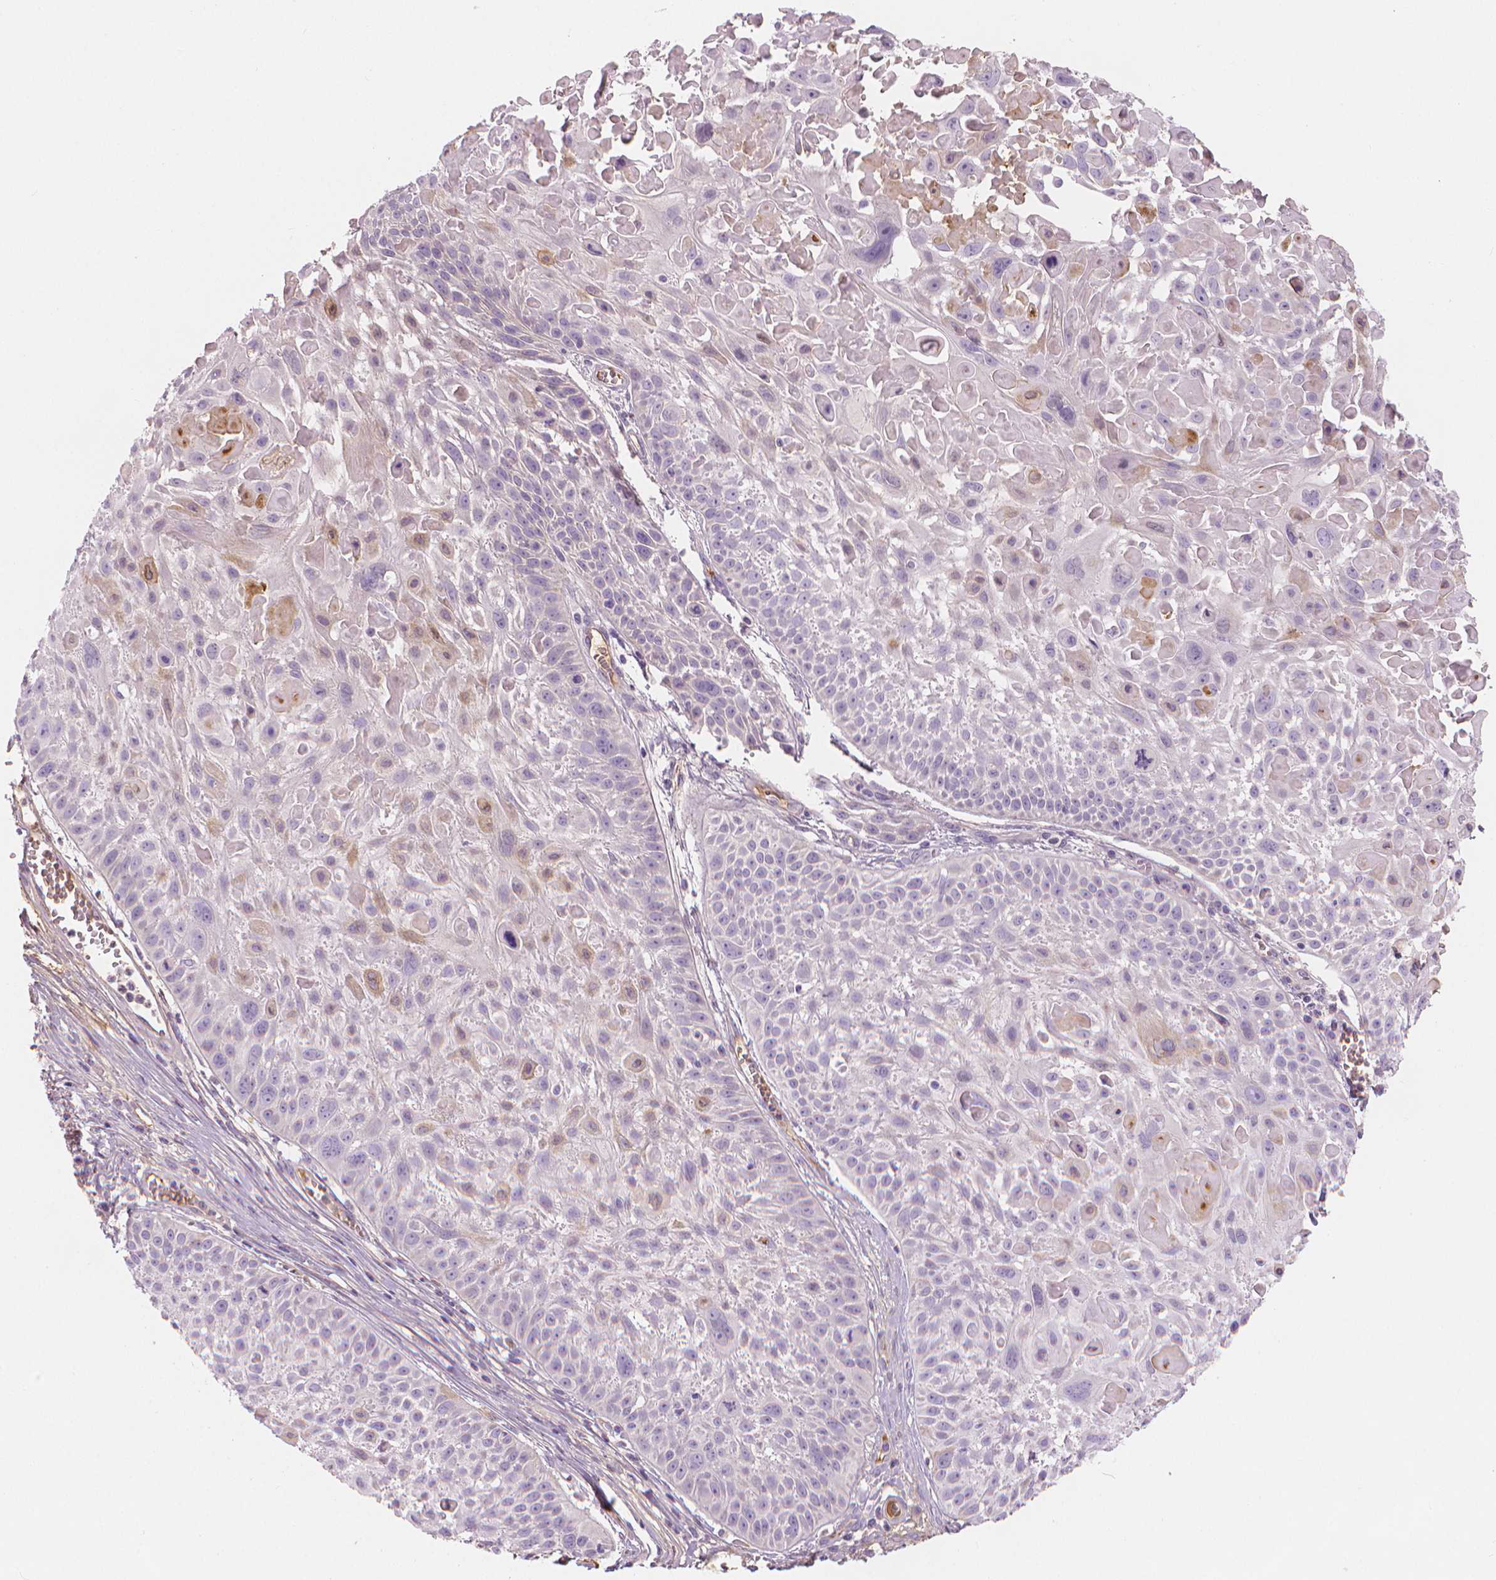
{"staining": {"intensity": "negative", "quantity": "none", "location": "none"}, "tissue": "skin cancer", "cell_type": "Tumor cells", "image_type": "cancer", "snomed": [{"axis": "morphology", "description": "Squamous cell carcinoma, NOS"}, {"axis": "topography", "description": "Skin"}, {"axis": "topography", "description": "Anal"}], "caption": "Immunohistochemistry micrograph of human skin cancer stained for a protein (brown), which shows no expression in tumor cells. The staining is performed using DAB brown chromogen with nuclei counter-stained in using hematoxylin.", "gene": "APOA4", "patient": {"sex": "female", "age": 75}}